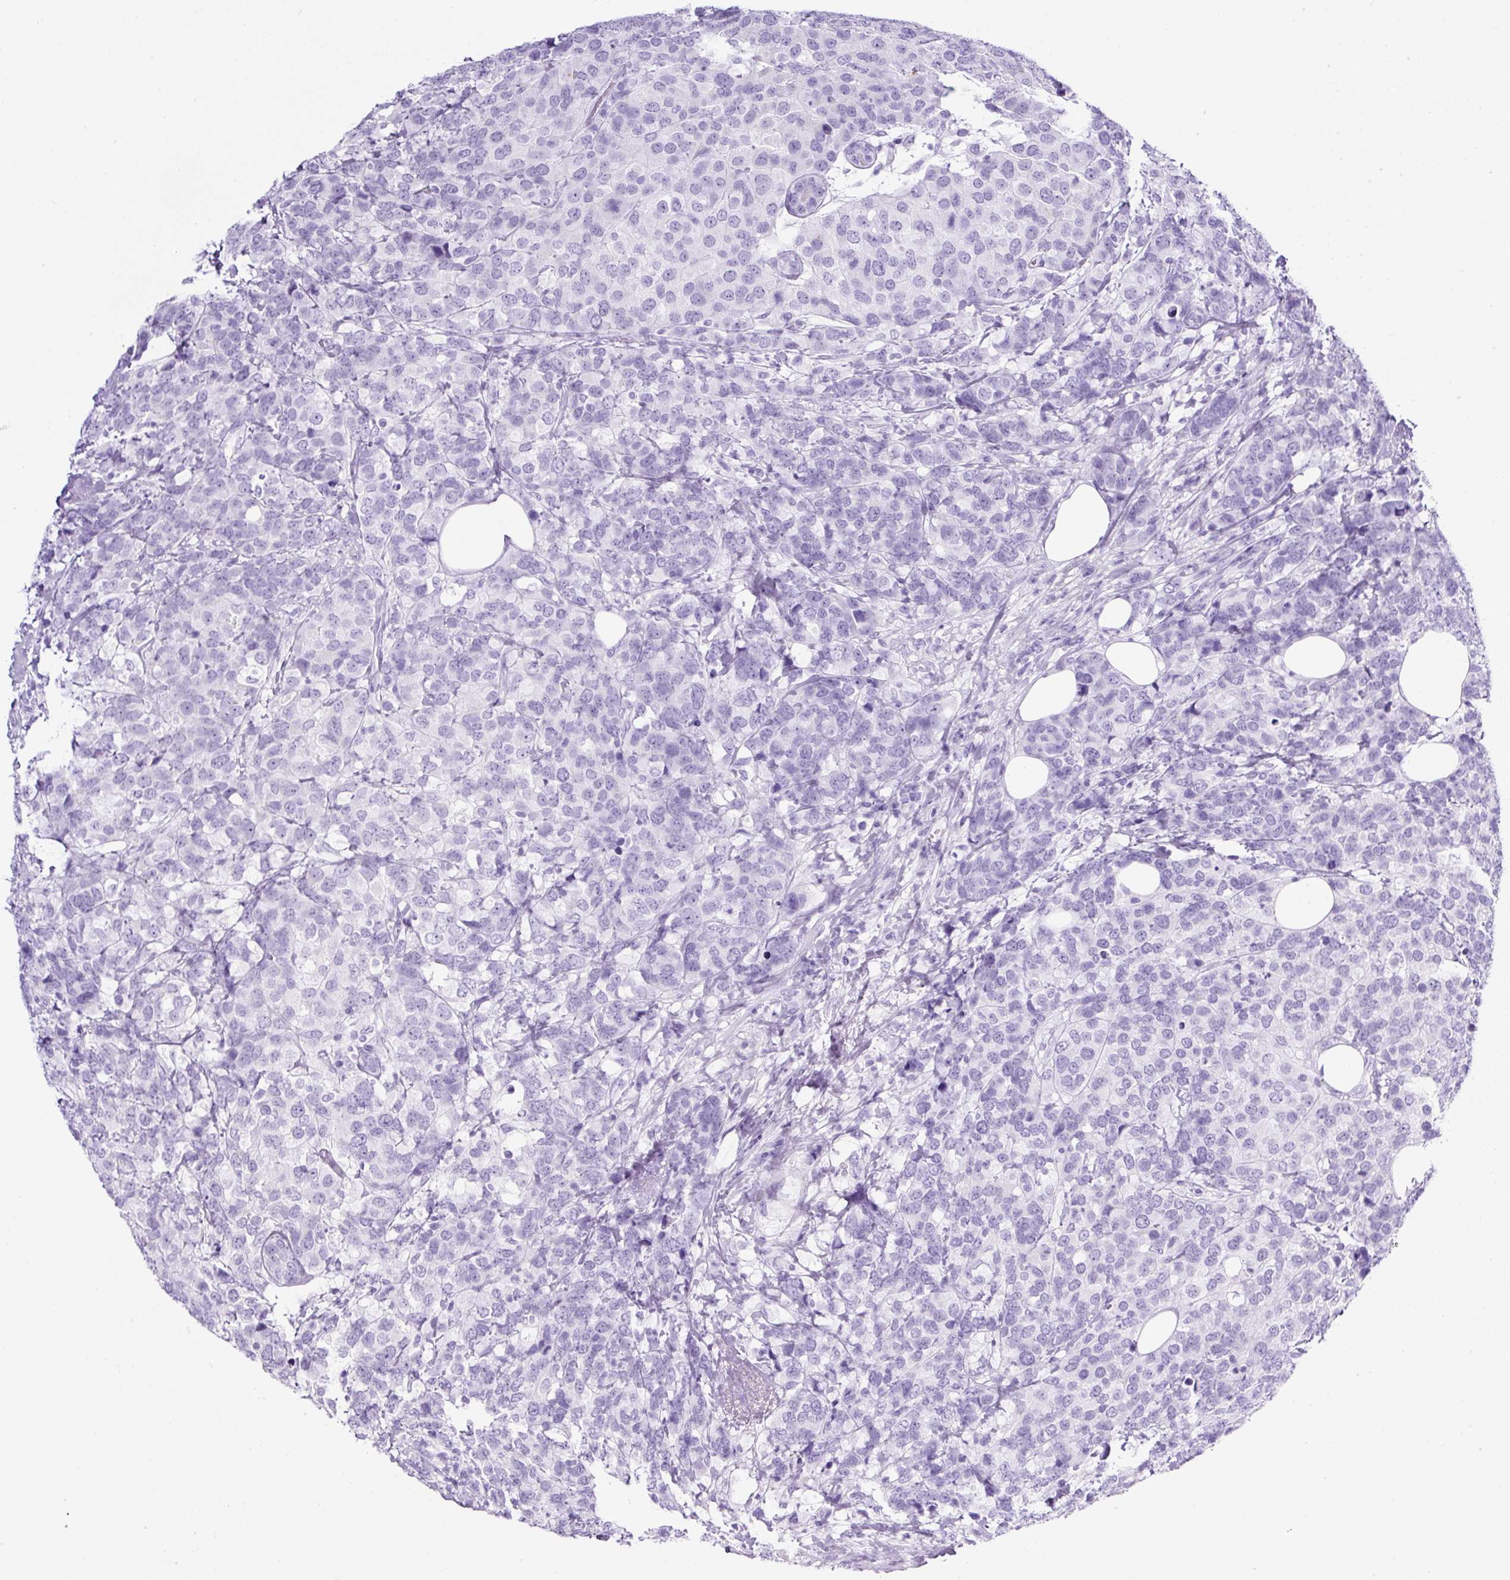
{"staining": {"intensity": "negative", "quantity": "none", "location": "none"}, "tissue": "breast cancer", "cell_type": "Tumor cells", "image_type": "cancer", "snomed": [{"axis": "morphology", "description": "Lobular carcinoma"}, {"axis": "topography", "description": "Breast"}], "caption": "The histopathology image exhibits no staining of tumor cells in breast cancer.", "gene": "TMEM200B", "patient": {"sex": "female", "age": 59}}